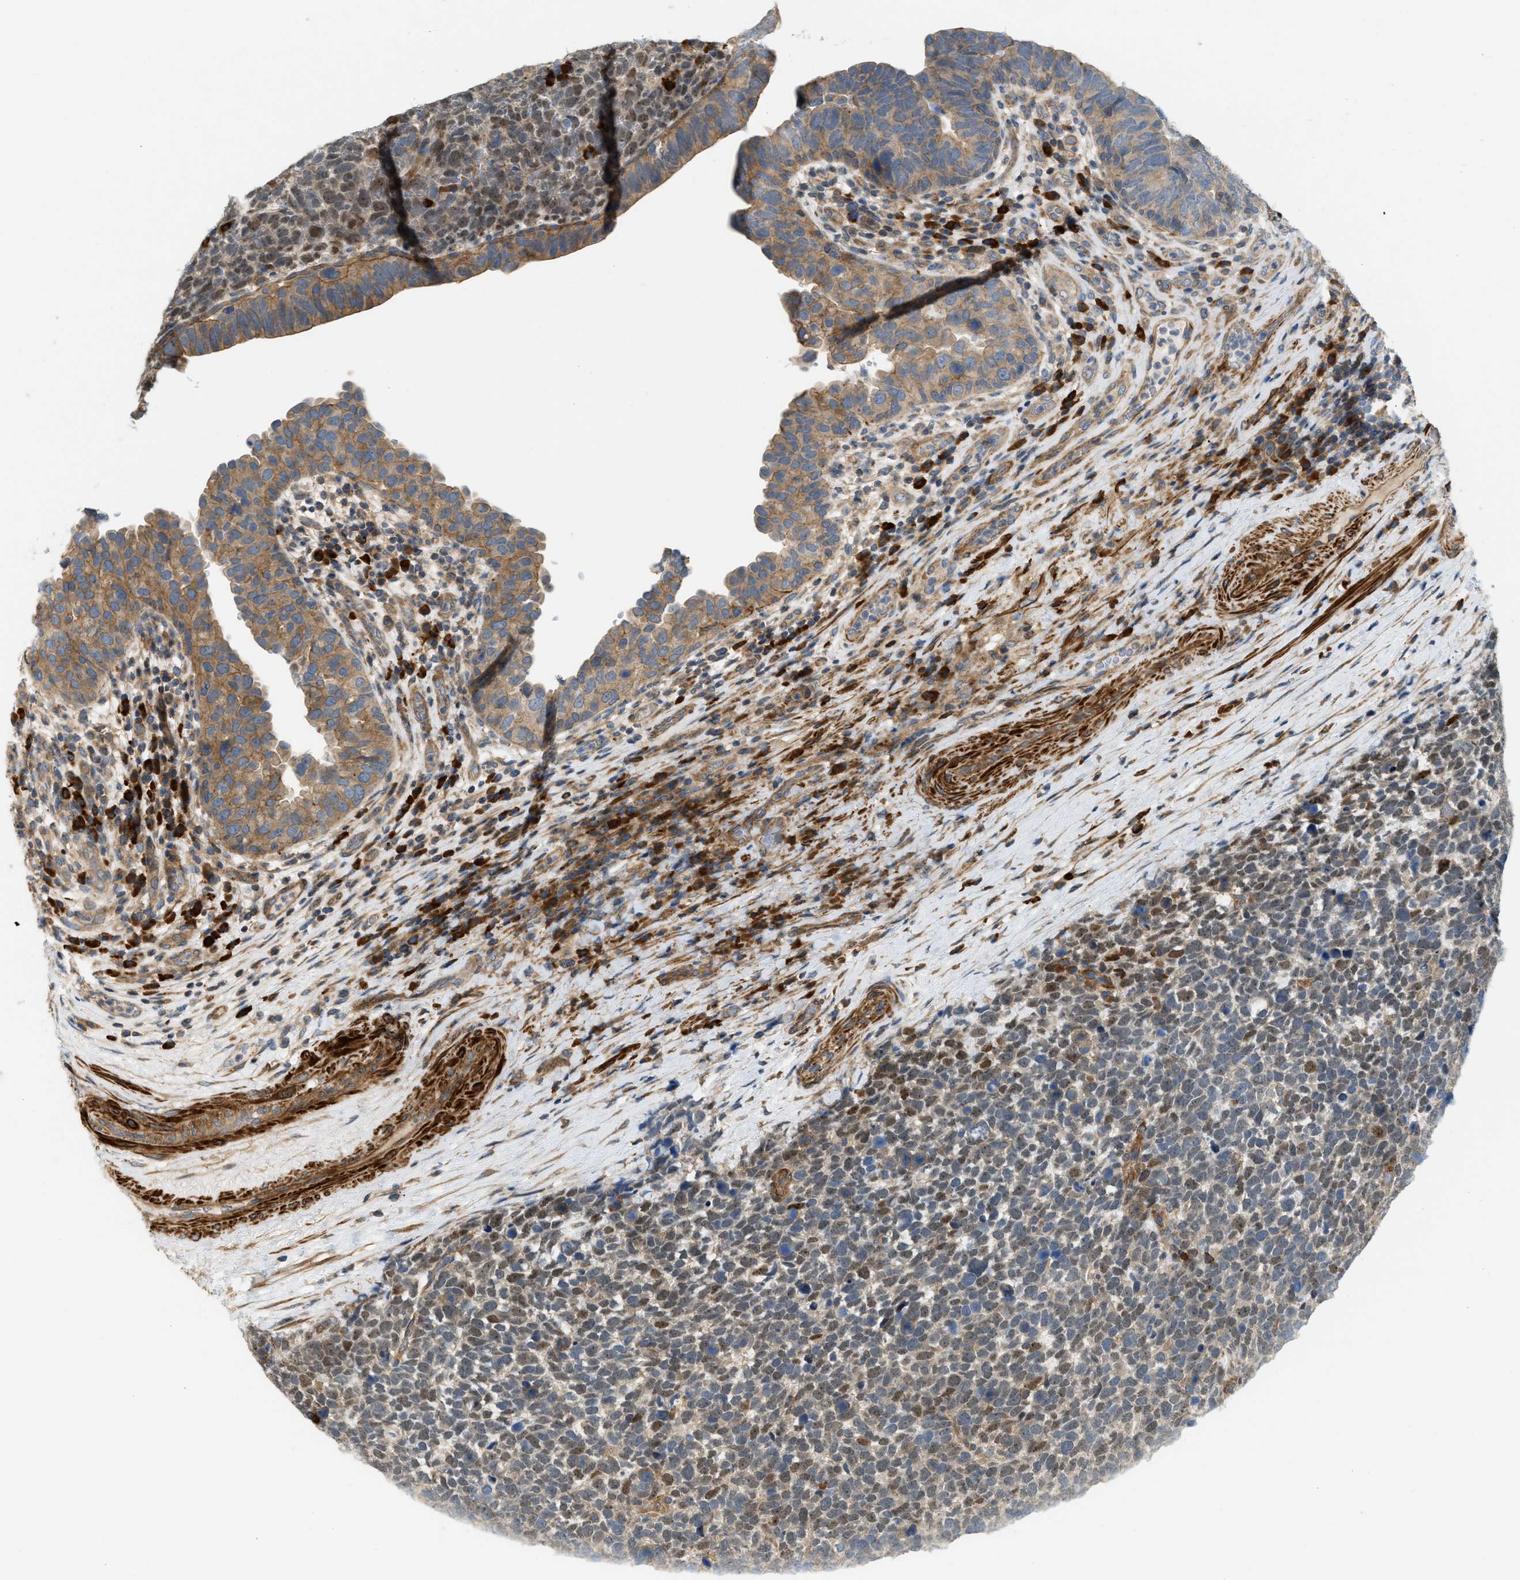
{"staining": {"intensity": "moderate", "quantity": "25%-75%", "location": "cytoplasmic/membranous,nuclear"}, "tissue": "urothelial cancer", "cell_type": "Tumor cells", "image_type": "cancer", "snomed": [{"axis": "morphology", "description": "Urothelial carcinoma, High grade"}, {"axis": "topography", "description": "Urinary bladder"}], "caption": "Human urothelial carcinoma (high-grade) stained for a protein (brown) displays moderate cytoplasmic/membranous and nuclear positive expression in approximately 25%-75% of tumor cells.", "gene": "BTN3A2", "patient": {"sex": "female", "age": 82}}